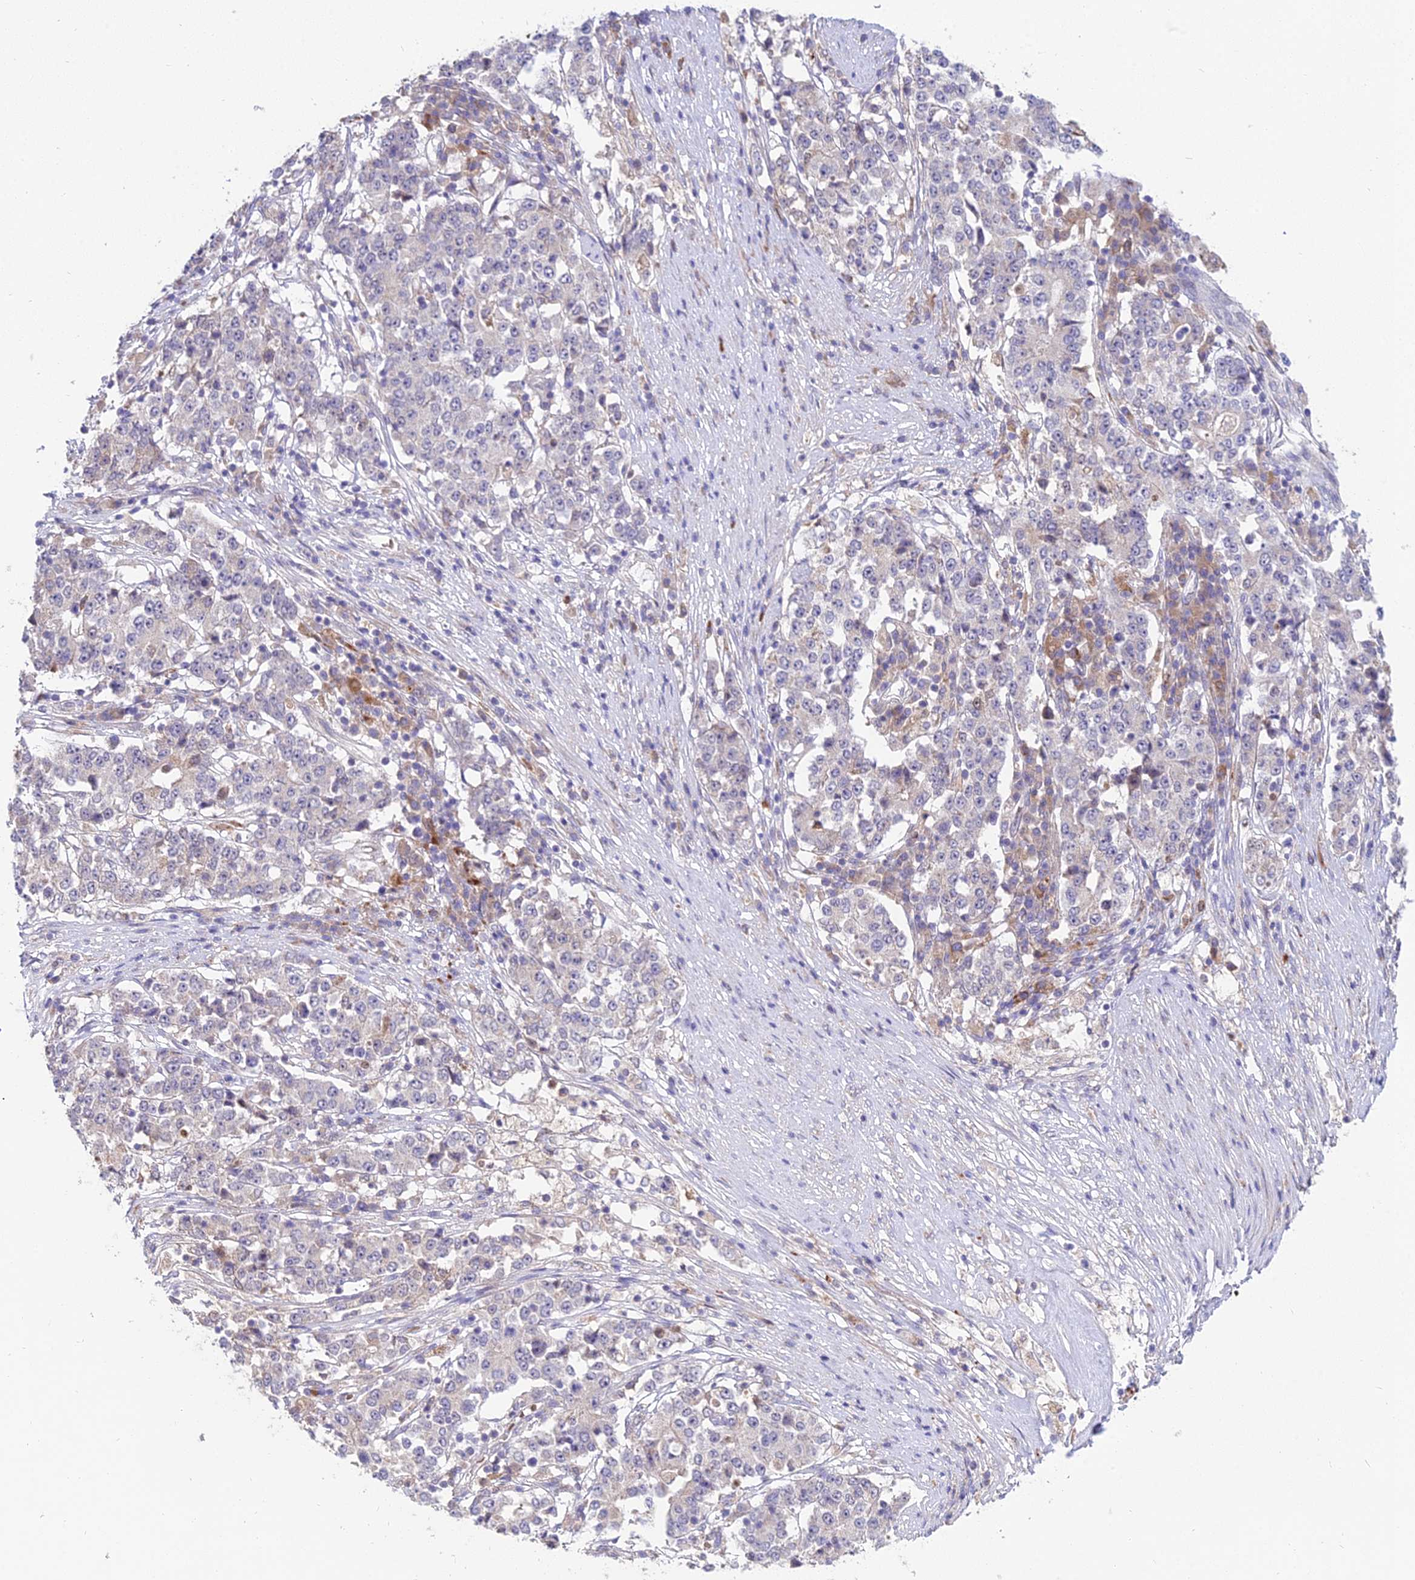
{"staining": {"intensity": "negative", "quantity": "none", "location": "none"}, "tissue": "stomach cancer", "cell_type": "Tumor cells", "image_type": "cancer", "snomed": [{"axis": "morphology", "description": "Adenocarcinoma, NOS"}, {"axis": "topography", "description": "Stomach"}], "caption": "Stomach cancer (adenocarcinoma) was stained to show a protein in brown. There is no significant expression in tumor cells.", "gene": "WDR43", "patient": {"sex": "male", "age": 59}}